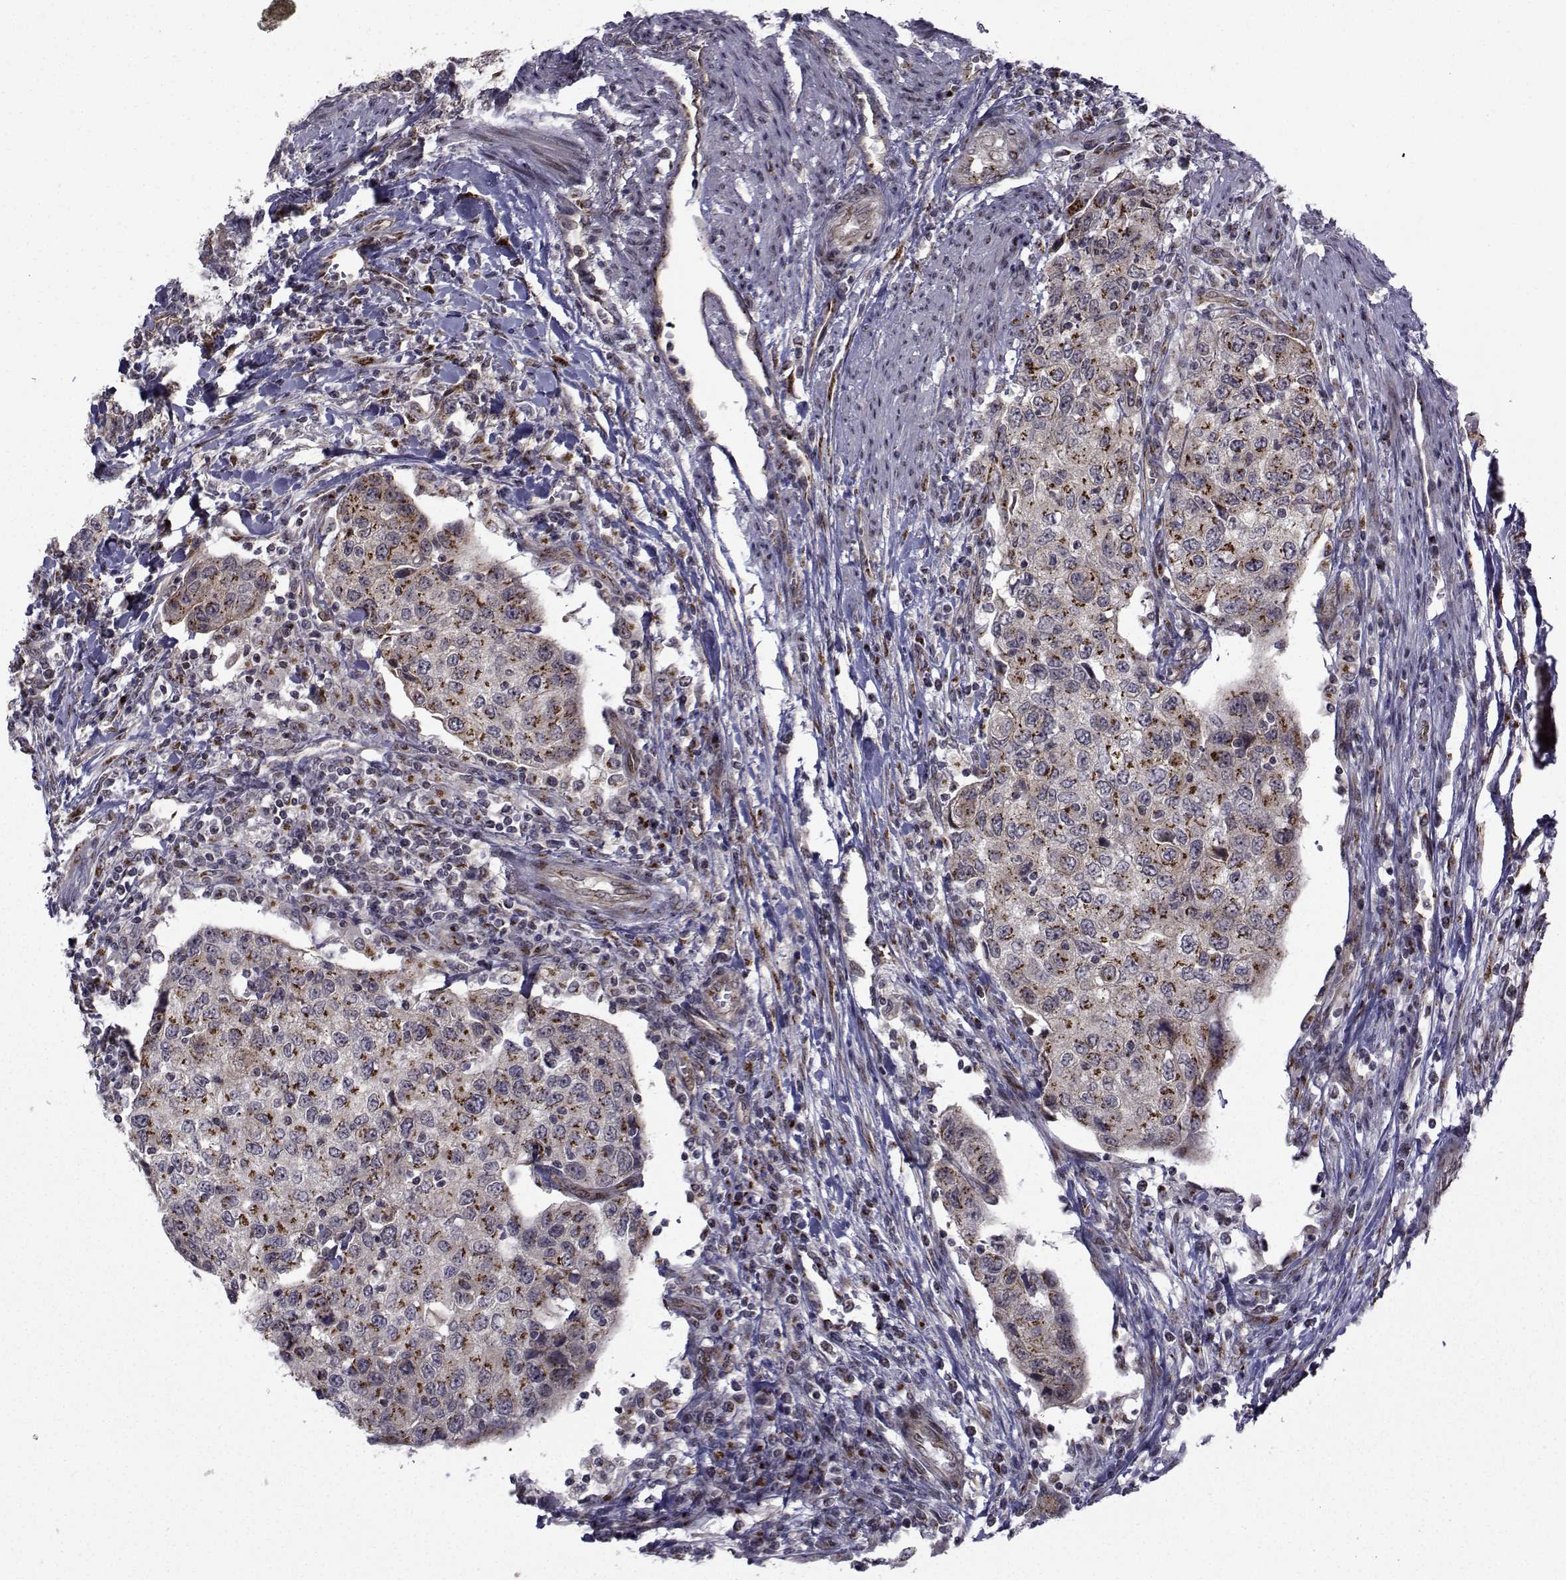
{"staining": {"intensity": "moderate", "quantity": "25%-75%", "location": "cytoplasmic/membranous"}, "tissue": "urothelial cancer", "cell_type": "Tumor cells", "image_type": "cancer", "snomed": [{"axis": "morphology", "description": "Urothelial carcinoma, High grade"}, {"axis": "topography", "description": "Urinary bladder"}], "caption": "High-grade urothelial carcinoma was stained to show a protein in brown. There is medium levels of moderate cytoplasmic/membranous staining in approximately 25%-75% of tumor cells.", "gene": "ATP6V1C2", "patient": {"sex": "female", "age": 78}}